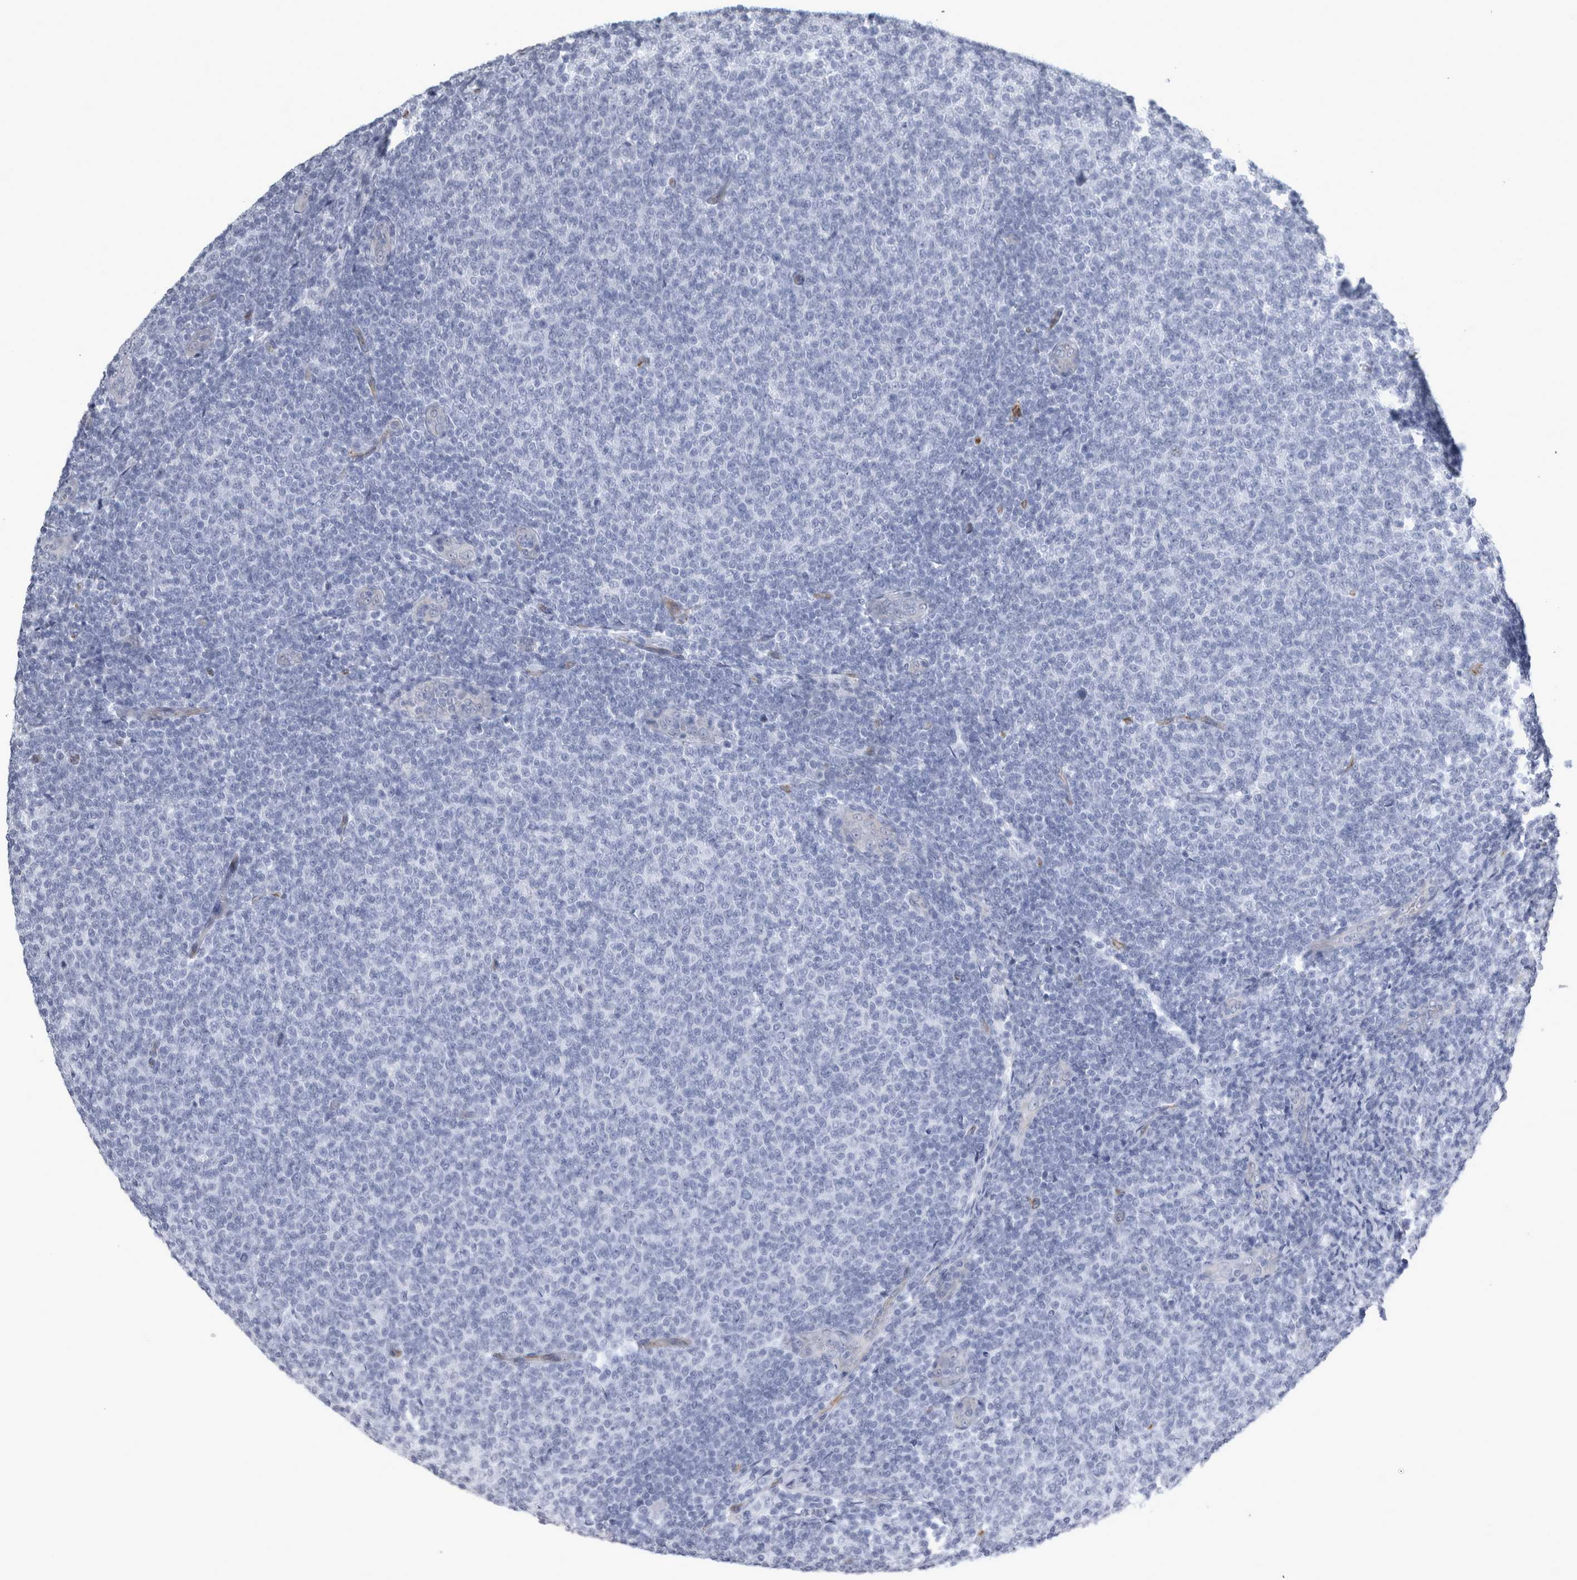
{"staining": {"intensity": "negative", "quantity": "none", "location": "none"}, "tissue": "lymphoma", "cell_type": "Tumor cells", "image_type": "cancer", "snomed": [{"axis": "morphology", "description": "Malignant lymphoma, non-Hodgkin's type, Low grade"}, {"axis": "topography", "description": "Lymph node"}], "caption": "Low-grade malignant lymphoma, non-Hodgkin's type was stained to show a protein in brown. There is no significant positivity in tumor cells.", "gene": "VWDE", "patient": {"sex": "male", "age": 66}}